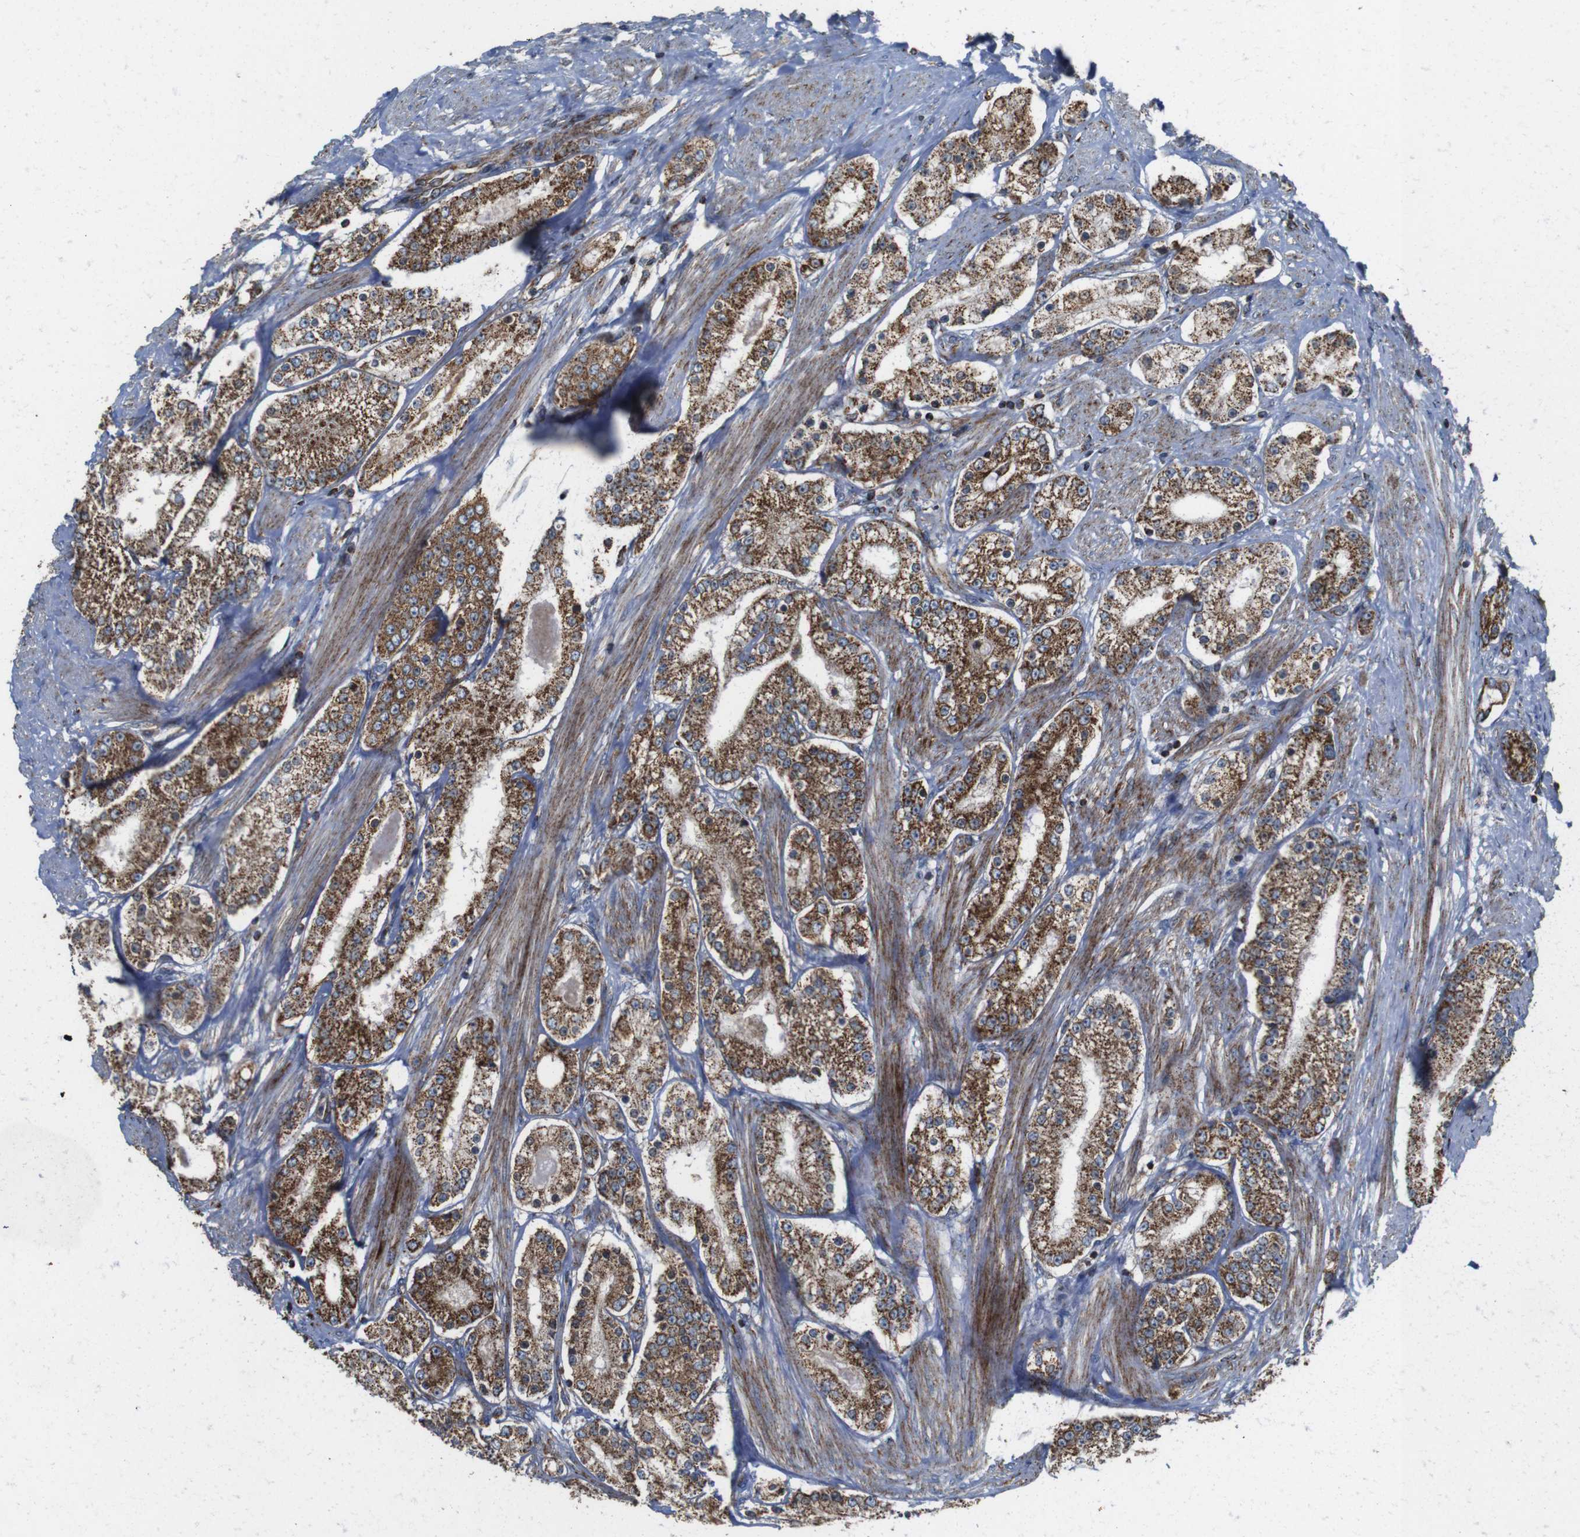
{"staining": {"intensity": "strong", "quantity": "25%-75%", "location": "cytoplasmic/membranous"}, "tissue": "prostate cancer", "cell_type": "Tumor cells", "image_type": "cancer", "snomed": [{"axis": "morphology", "description": "Adenocarcinoma, Low grade"}, {"axis": "topography", "description": "Prostate"}], "caption": "Brown immunohistochemical staining in human prostate low-grade adenocarcinoma demonstrates strong cytoplasmic/membranous expression in approximately 25%-75% of tumor cells.", "gene": "HK1", "patient": {"sex": "male", "age": 63}}